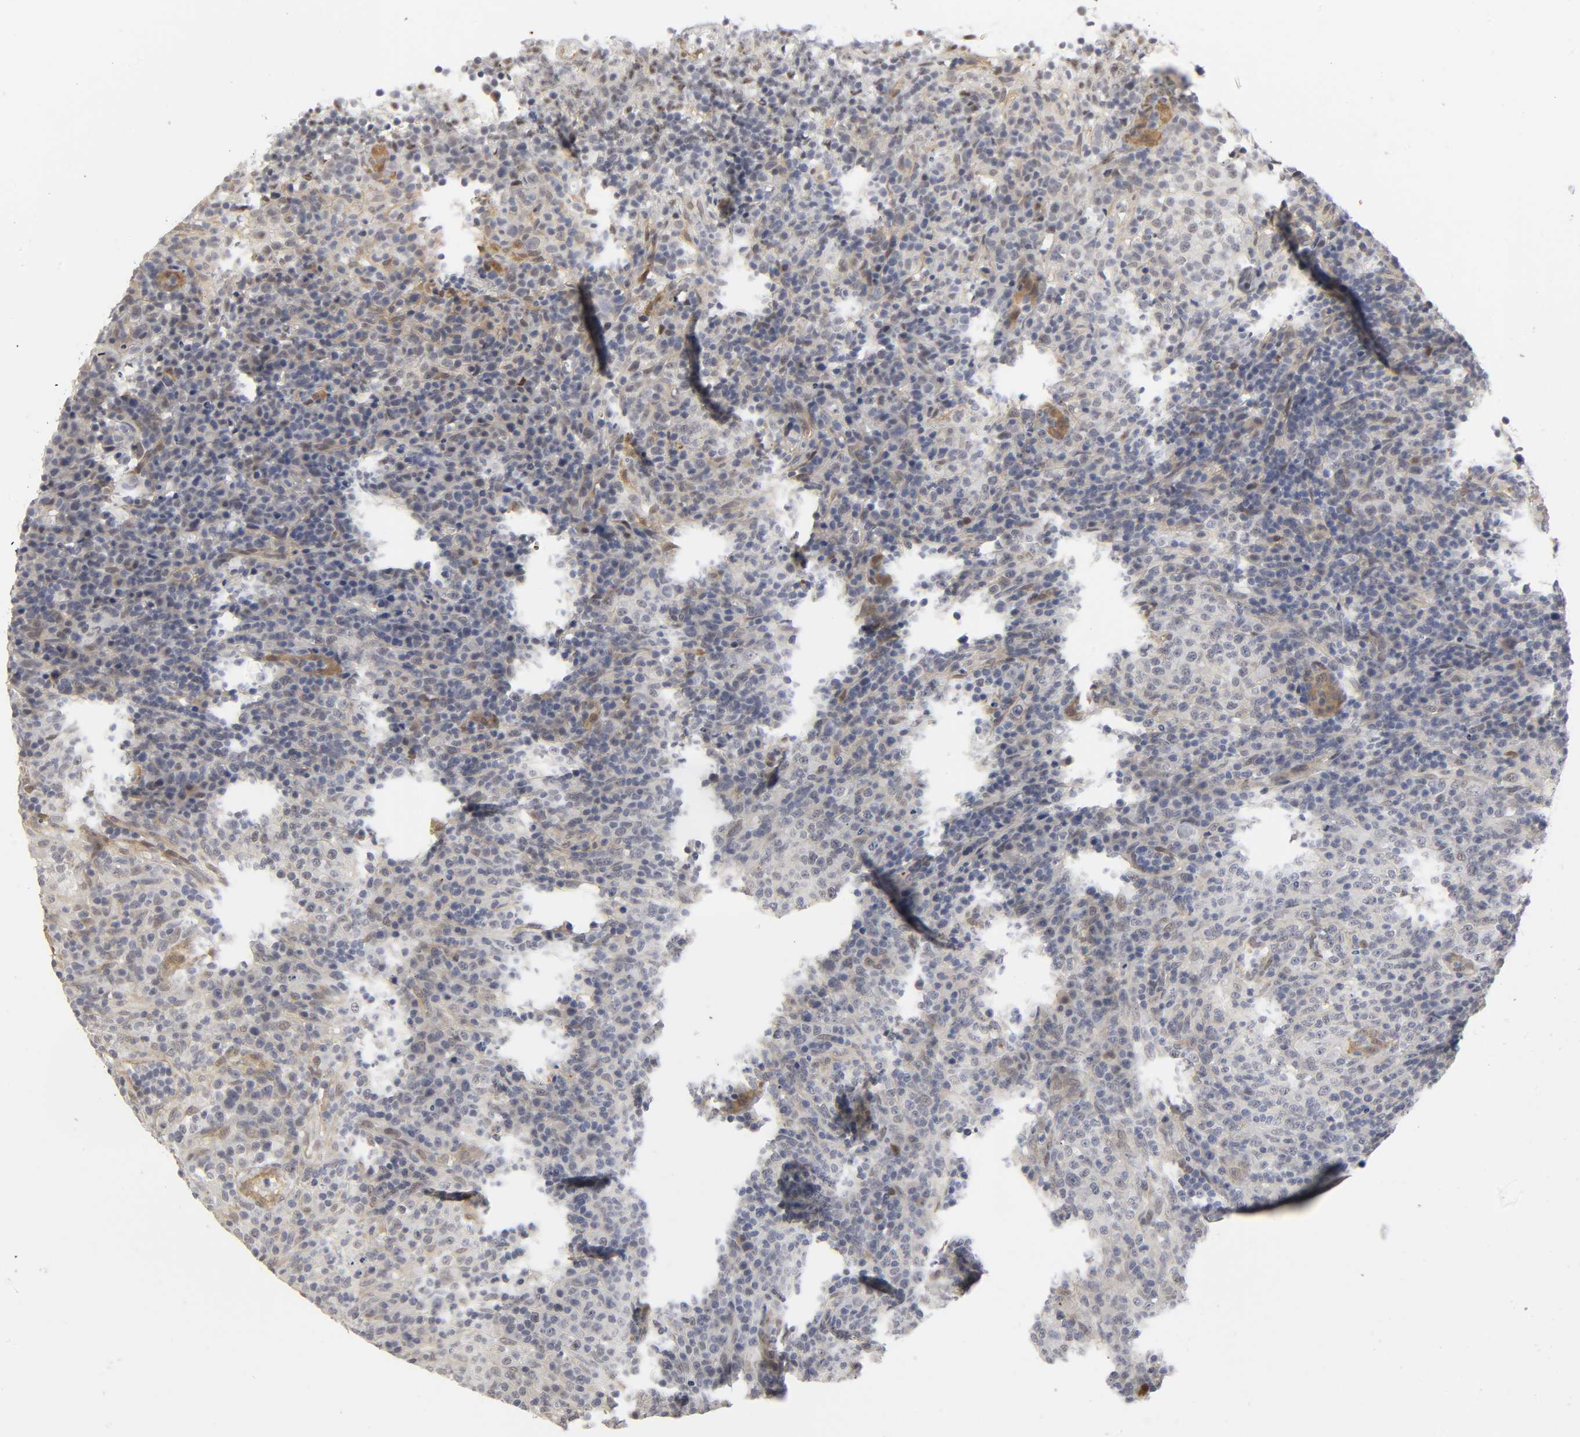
{"staining": {"intensity": "weak", "quantity": "25%-75%", "location": "cytoplasmic/membranous,nuclear"}, "tissue": "lymphoma", "cell_type": "Tumor cells", "image_type": "cancer", "snomed": [{"axis": "morphology", "description": "Malignant lymphoma, non-Hodgkin's type, High grade"}, {"axis": "topography", "description": "Lymph node"}], "caption": "Human lymphoma stained for a protein (brown) exhibits weak cytoplasmic/membranous and nuclear positive staining in approximately 25%-75% of tumor cells.", "gene": "PDLIM3", "patient": {"sex": "female", "age": 76}}